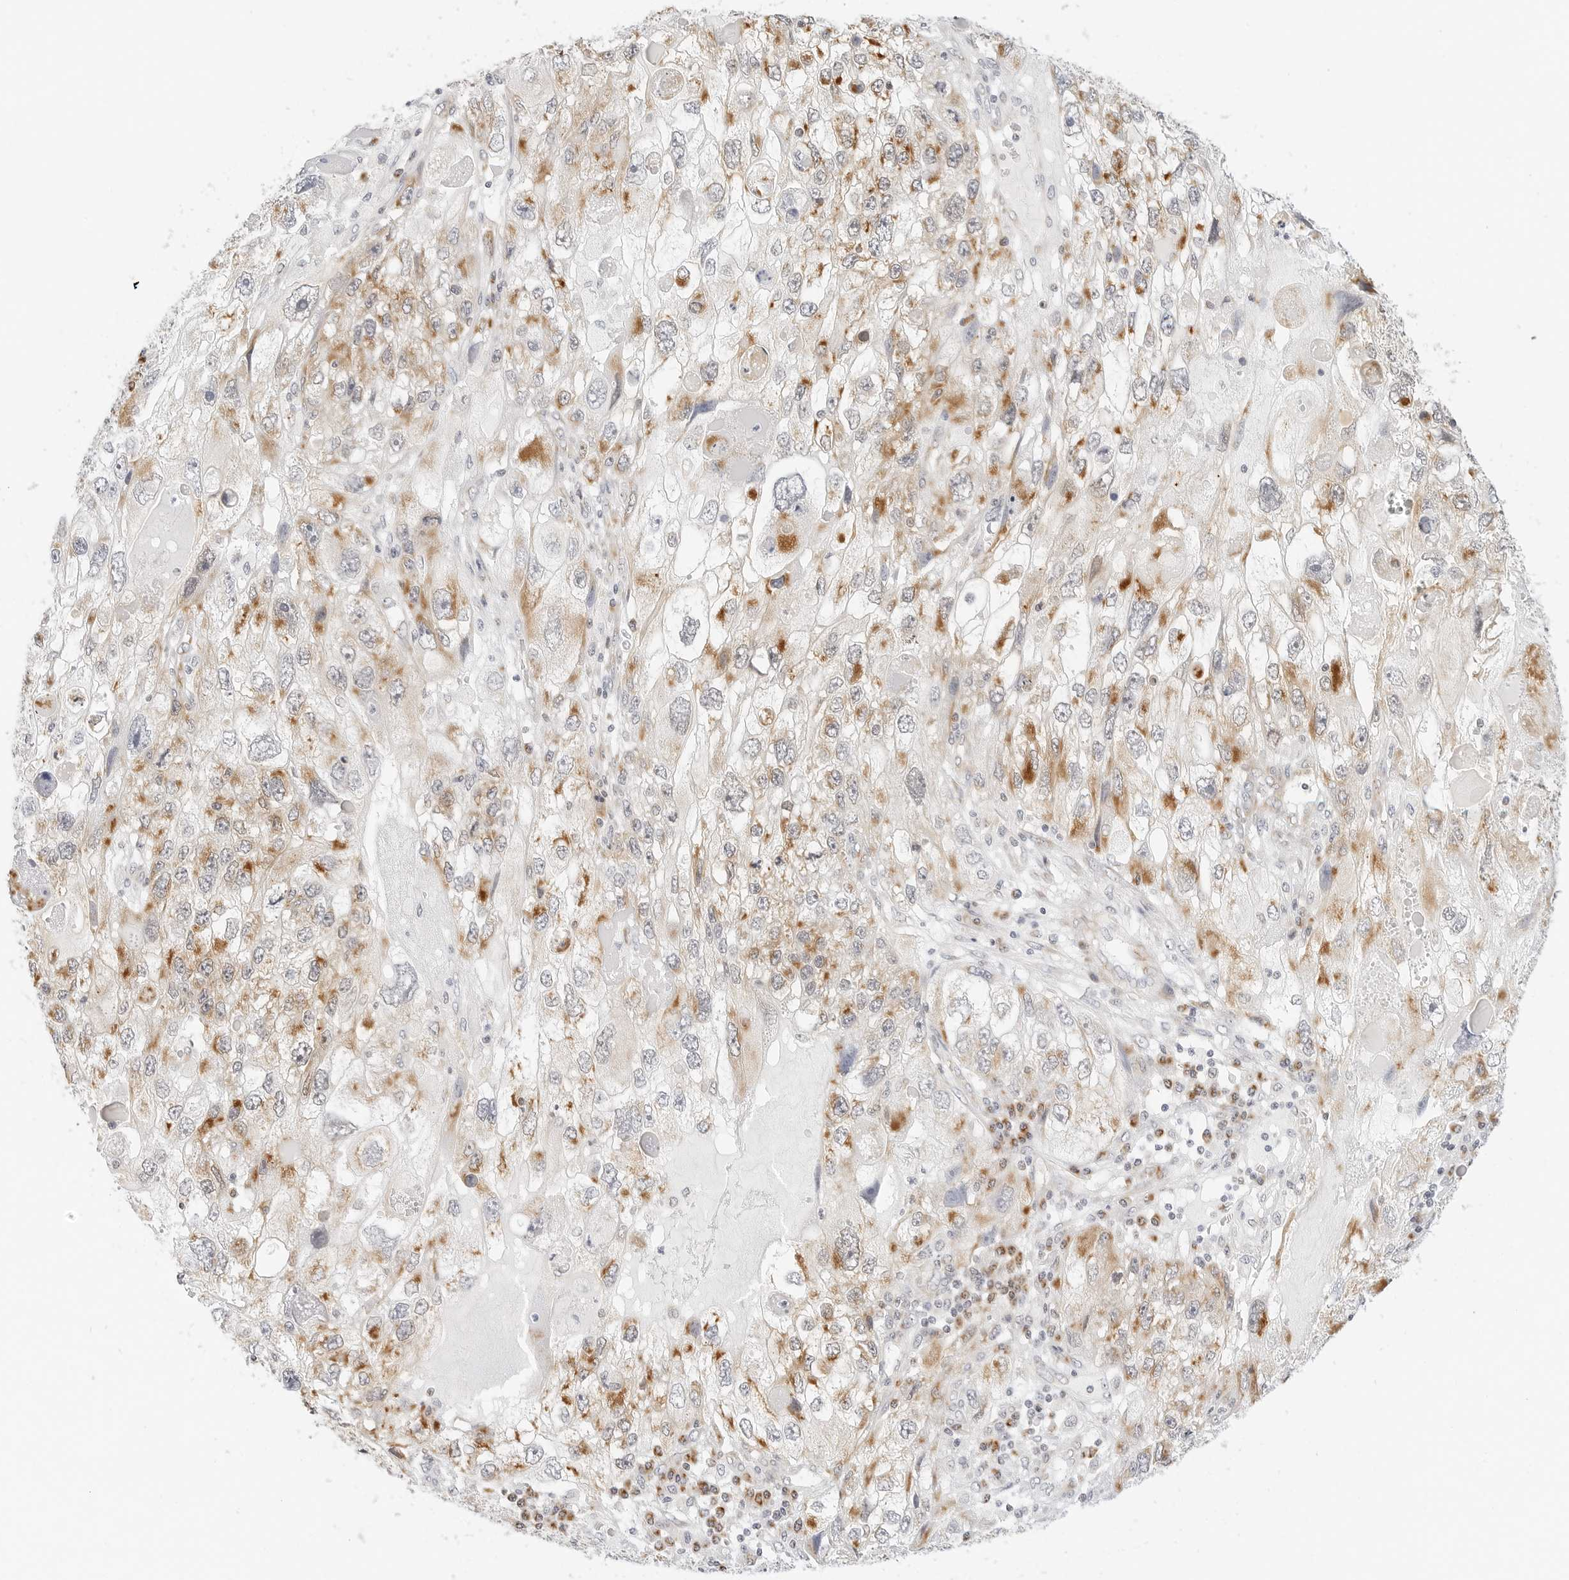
{"staining": {"intensity": "moderate", "quantity": "25%-75%", "location": "cytoplasmic/membranous"}, "tissue": "endometrial cancer", "cell_type": "Tumor cells", "image_type": "cancer", "snomed": [{"axis": "morphology", "description": "Adenocarcinoma, NOS"}, {"axis": "topography", "description": "Endometrium"}], "caption": "Moderate cytoplasmic/membranous staining for a protein is present in approximately 25%-75% of tumor cells of endometrial cancer (adenocarcinoma) using immunohistochemistry (IHC).", "gene": "FH", "patient": {"sex": "female", "age": 49}}